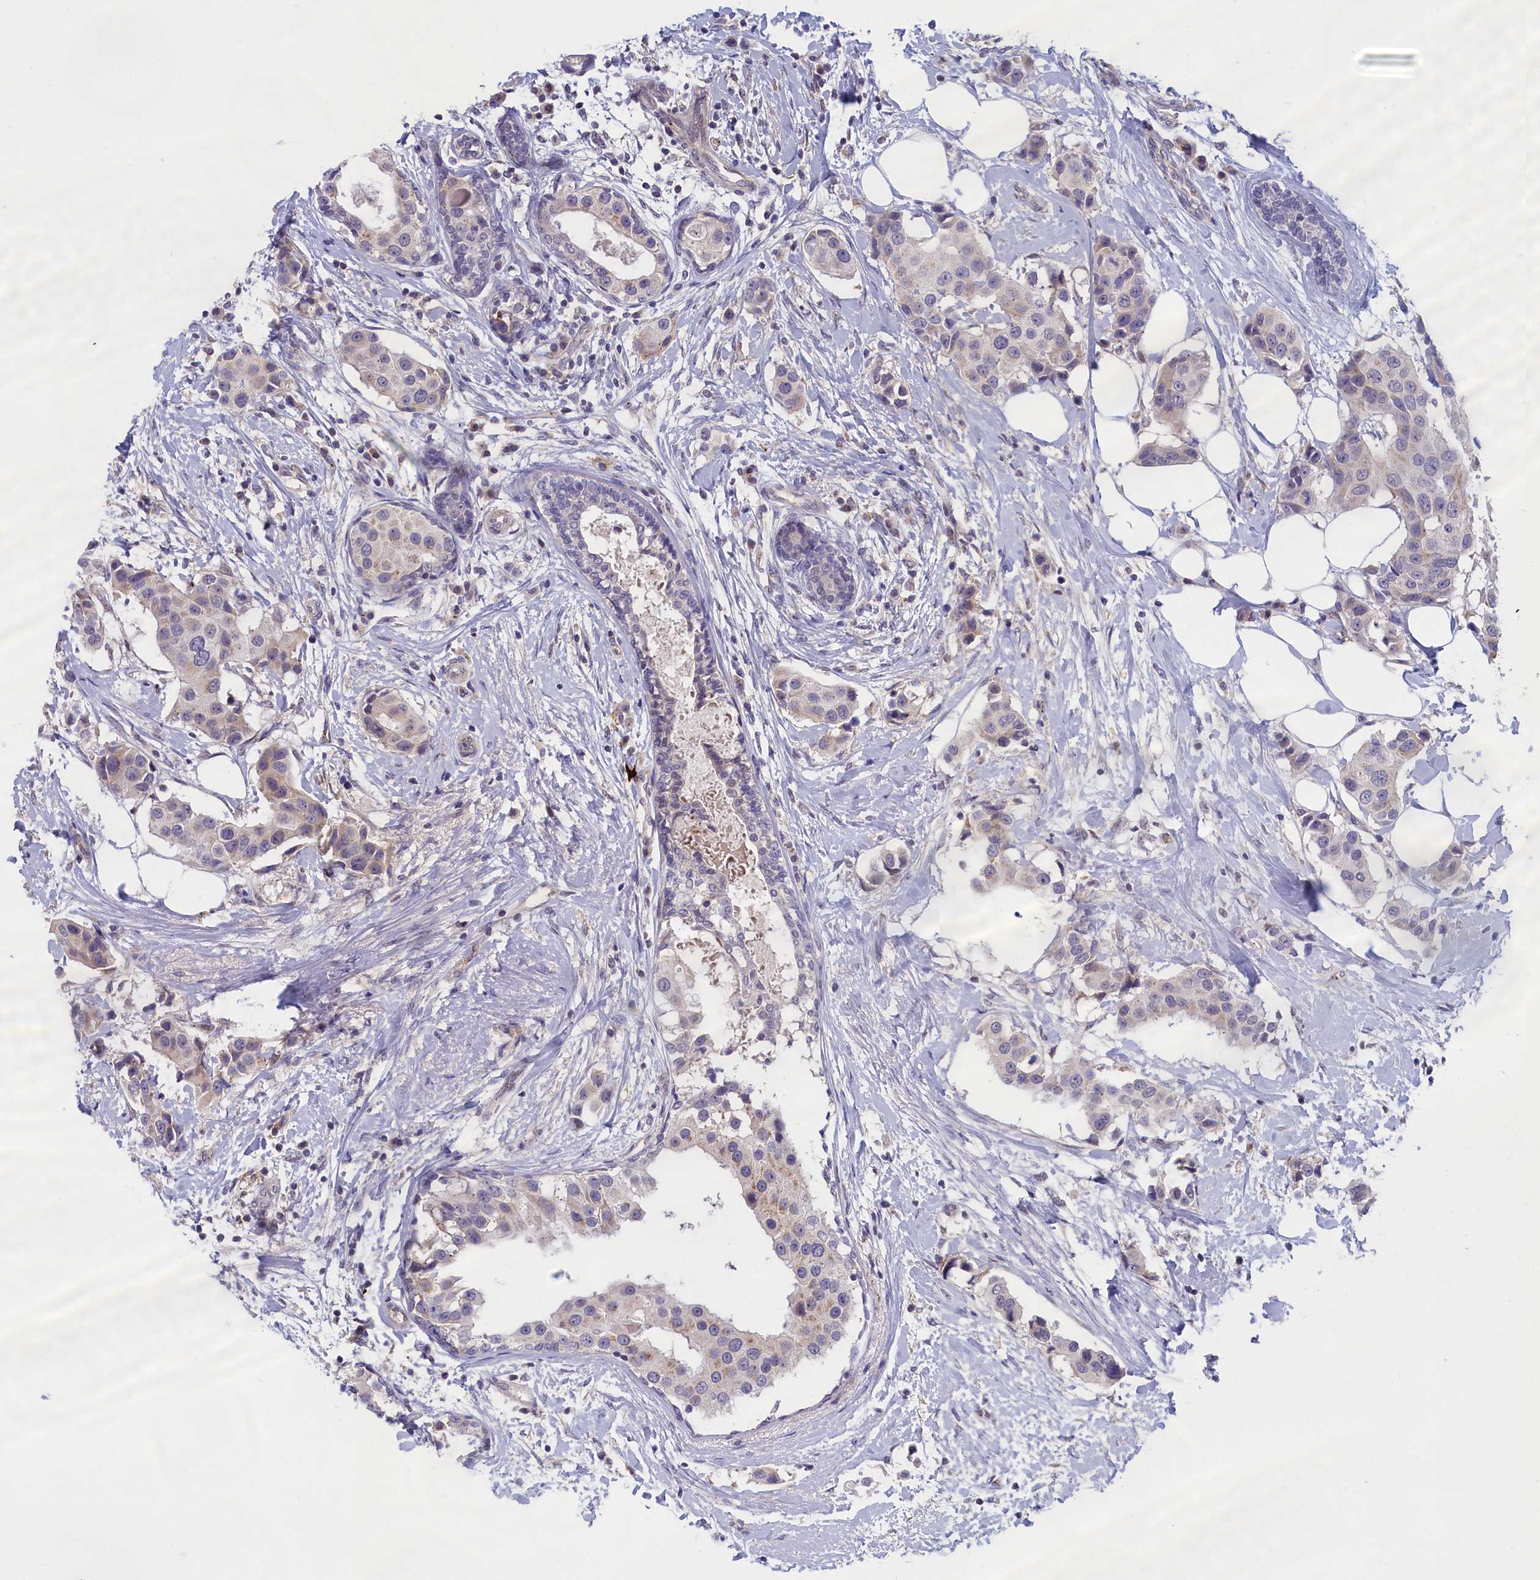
{"staining": {"intensity": "negative", "quantity": "none", "location": "none"}, "tissue": "breast cancer", "cell_type": "Tumor cells", "image_type": "cancer", "snomed": [{"axis": "morphology", "description": "Normal tissue, NOS"}, {"axis": "morphology", "description": "Duct carcinoma"}, {"axis": "topography", "description": "Breast"}], "caption": "An image of breast infiltrating ductal carcinoma stained for a protein exhibits no brown staining in tumor cells.", "gene": "IGFALS", "patient": {"sex": "female", "age": 39}}